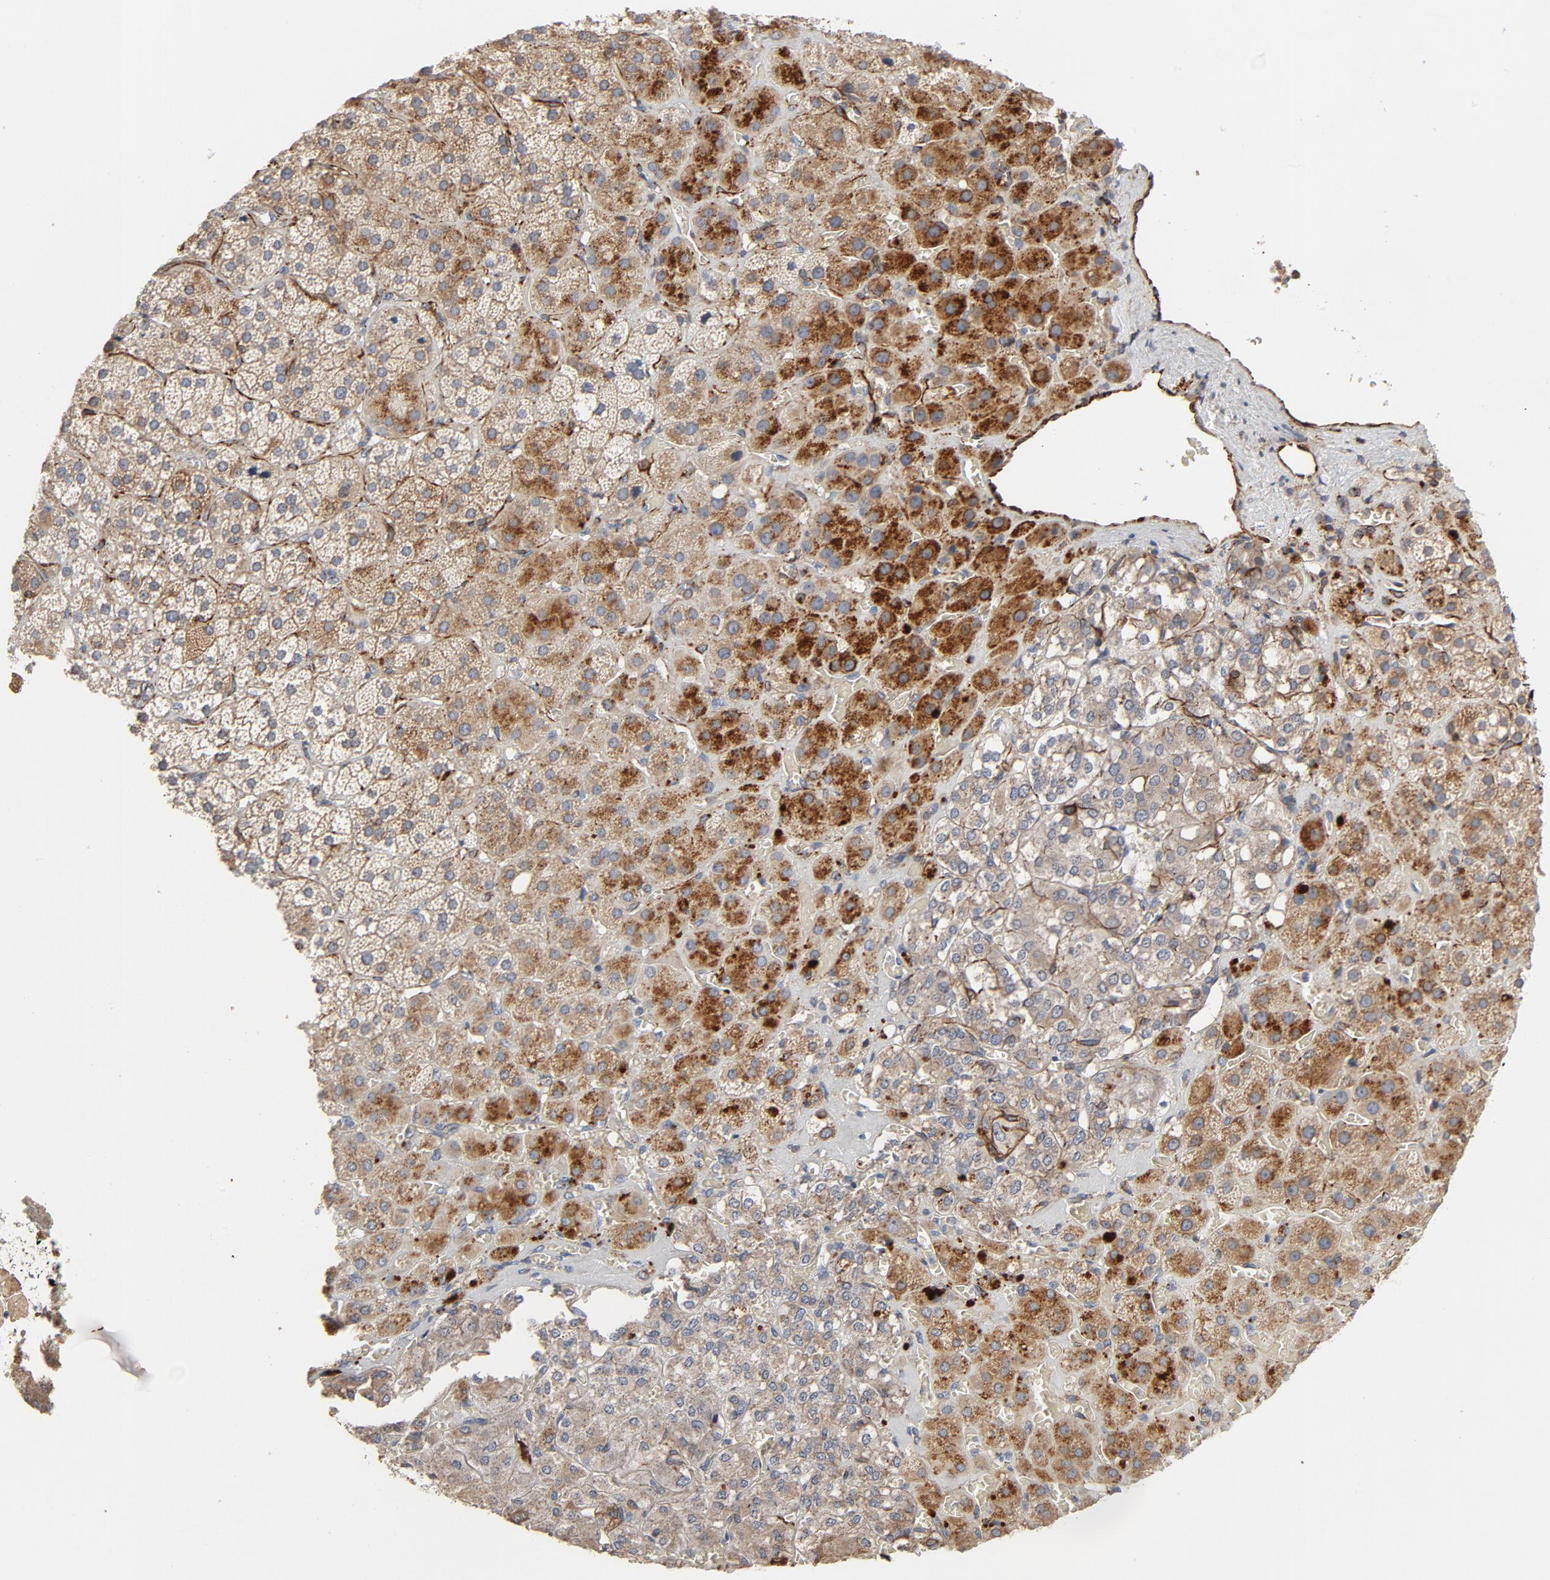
{"staining": {"intensity": "moderate", "quantity": "25%-75%", "location": "cytoplasmic/membranous"}, "tissue": "adrenal gland", "cell_type": "Glandular cells", "image_type": "normal", "snomed": [{"axis": "morphology", "description": "Normal tissue, NOS"}, {"axis": "topography", "description": "Adrenal gland"}], "caption": "The immunohistochemical stain shows moderate cytoplasmic/membranous expression in glandular cells of benign adrenal gland. (Brightfield microscopy of DAB IHC at high magnification).", "gene": "FAM118A", "patient": {"sex": "female", "age": 71}}